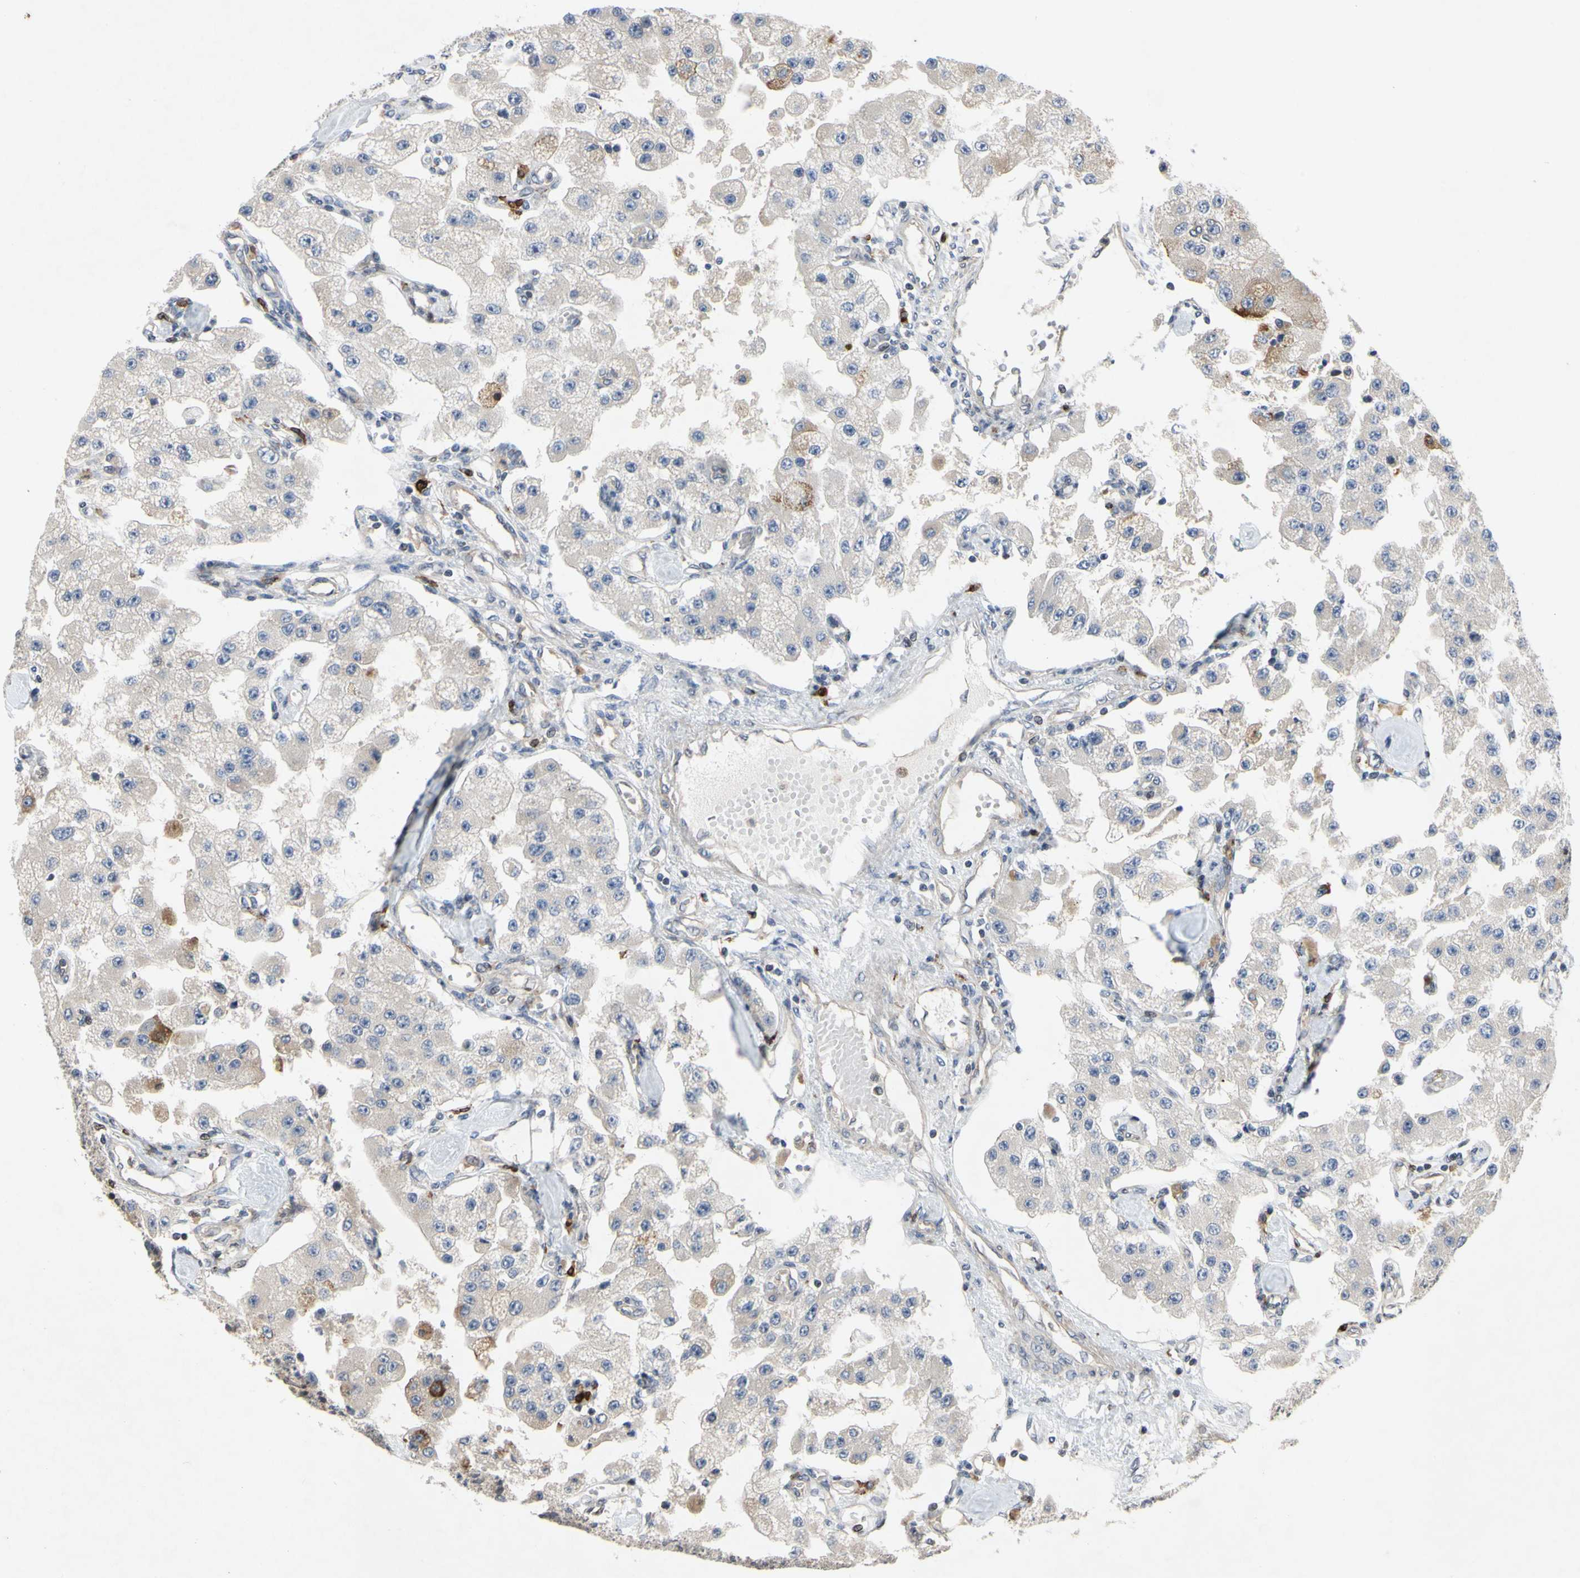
{"staining": {"intensity": "negative", "quantity": "none", "location": "none"}, "tissue": "carcinoid", "cell_type": "Tumor cells", "image_type": "cancer", "snomed": [{"axis": "morphology", "description": "Carcinoid, malignant, NOS"}, {"axis": "topography", "description": "Pancreas"}], "caption": "DAB immunohistochemical staining of carcinoid reveals no significant expression in tumor cells. Nuclei are stained in blue.", "gene": "PLXNA2", "patient": {"sex": "male", "age": 41}}